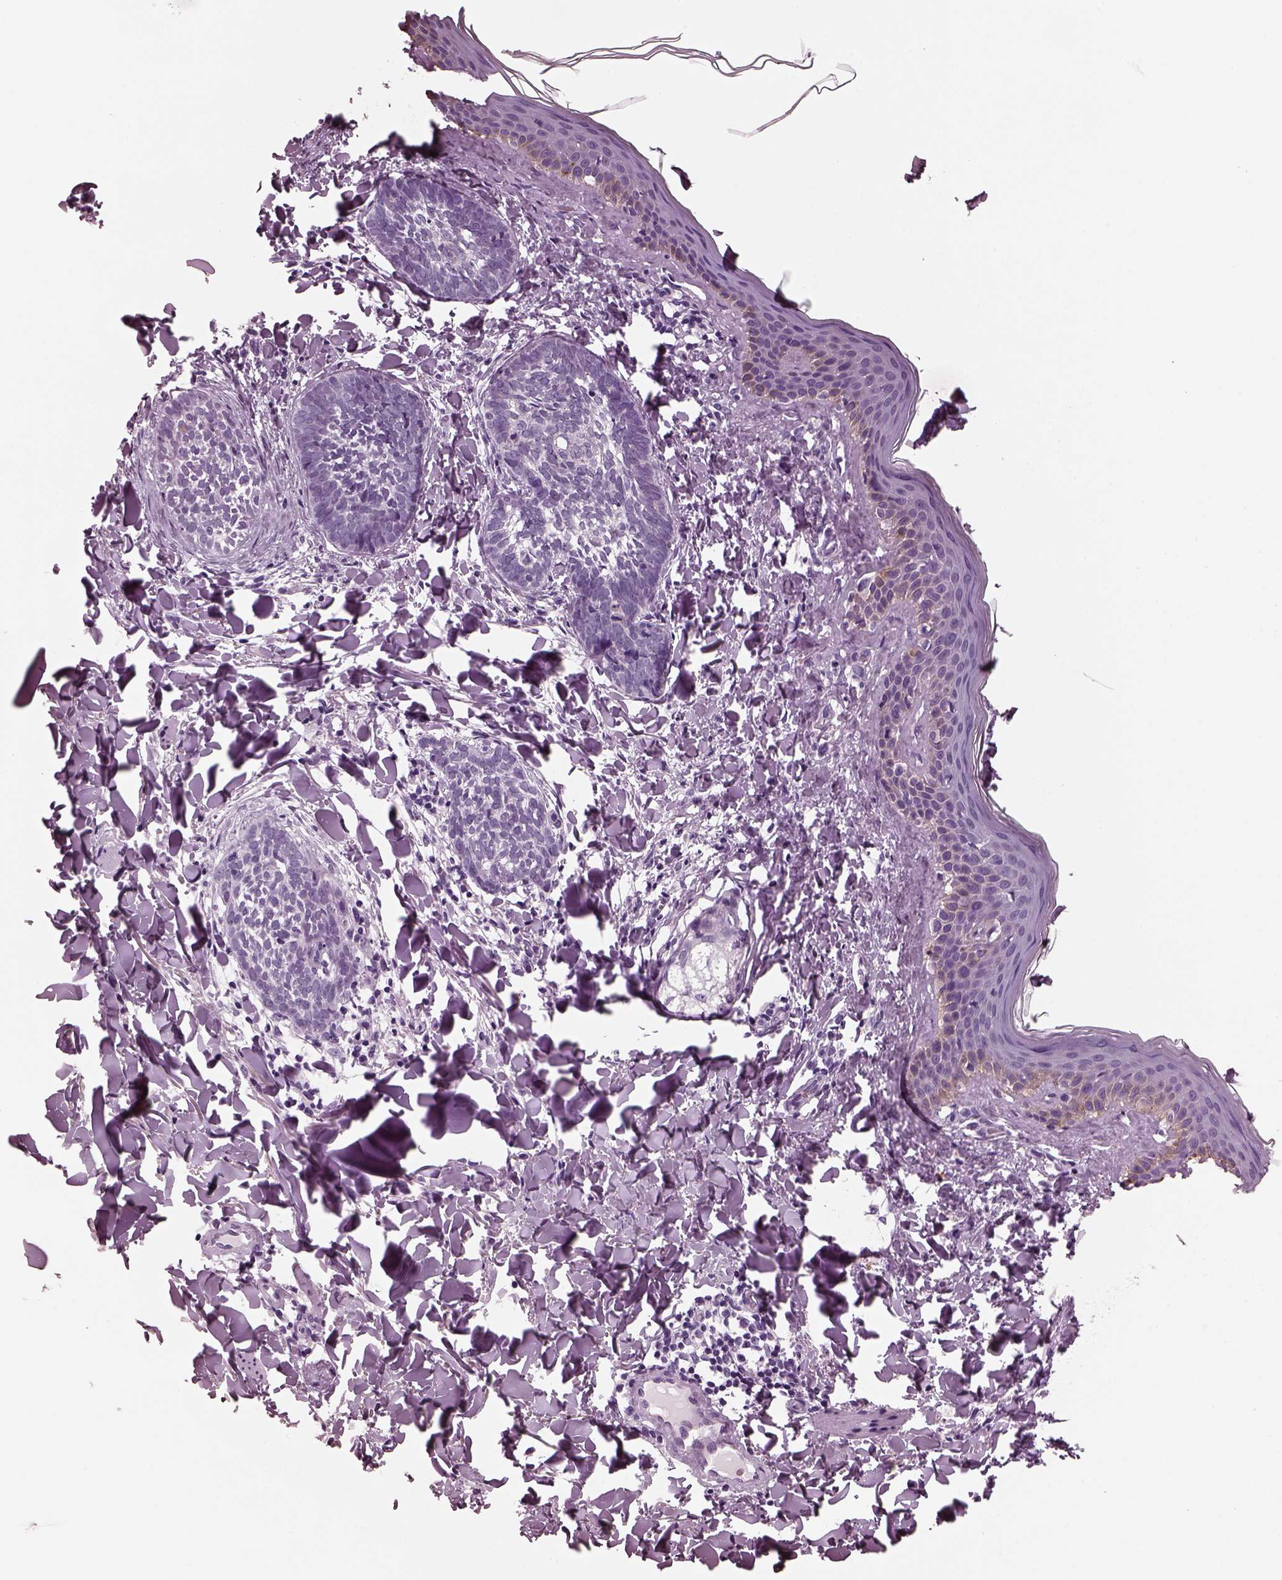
{"staining": {"intensity": "negative", "quantity": "none", "location": "none"}, "tissue": "skin cancer", "cell_type": "Tumor cells", "image_type": "cancer", "snomed": [{"axis": "morphology", "description": "Normal tissue, NOS"}, {"axis": "morphology", "description": "Basal cell carcinoma"}, {"axis": "topography", "description": "Skin"}], "caption": "Tumor cells are negative for brown protein staining in skin cancer (basal cell carcinoma). (Immunohistochemistry, brightfield microscopy, high magnification).", "gene": "MIB2", "patient": {"sex": "male", "age": 46}}